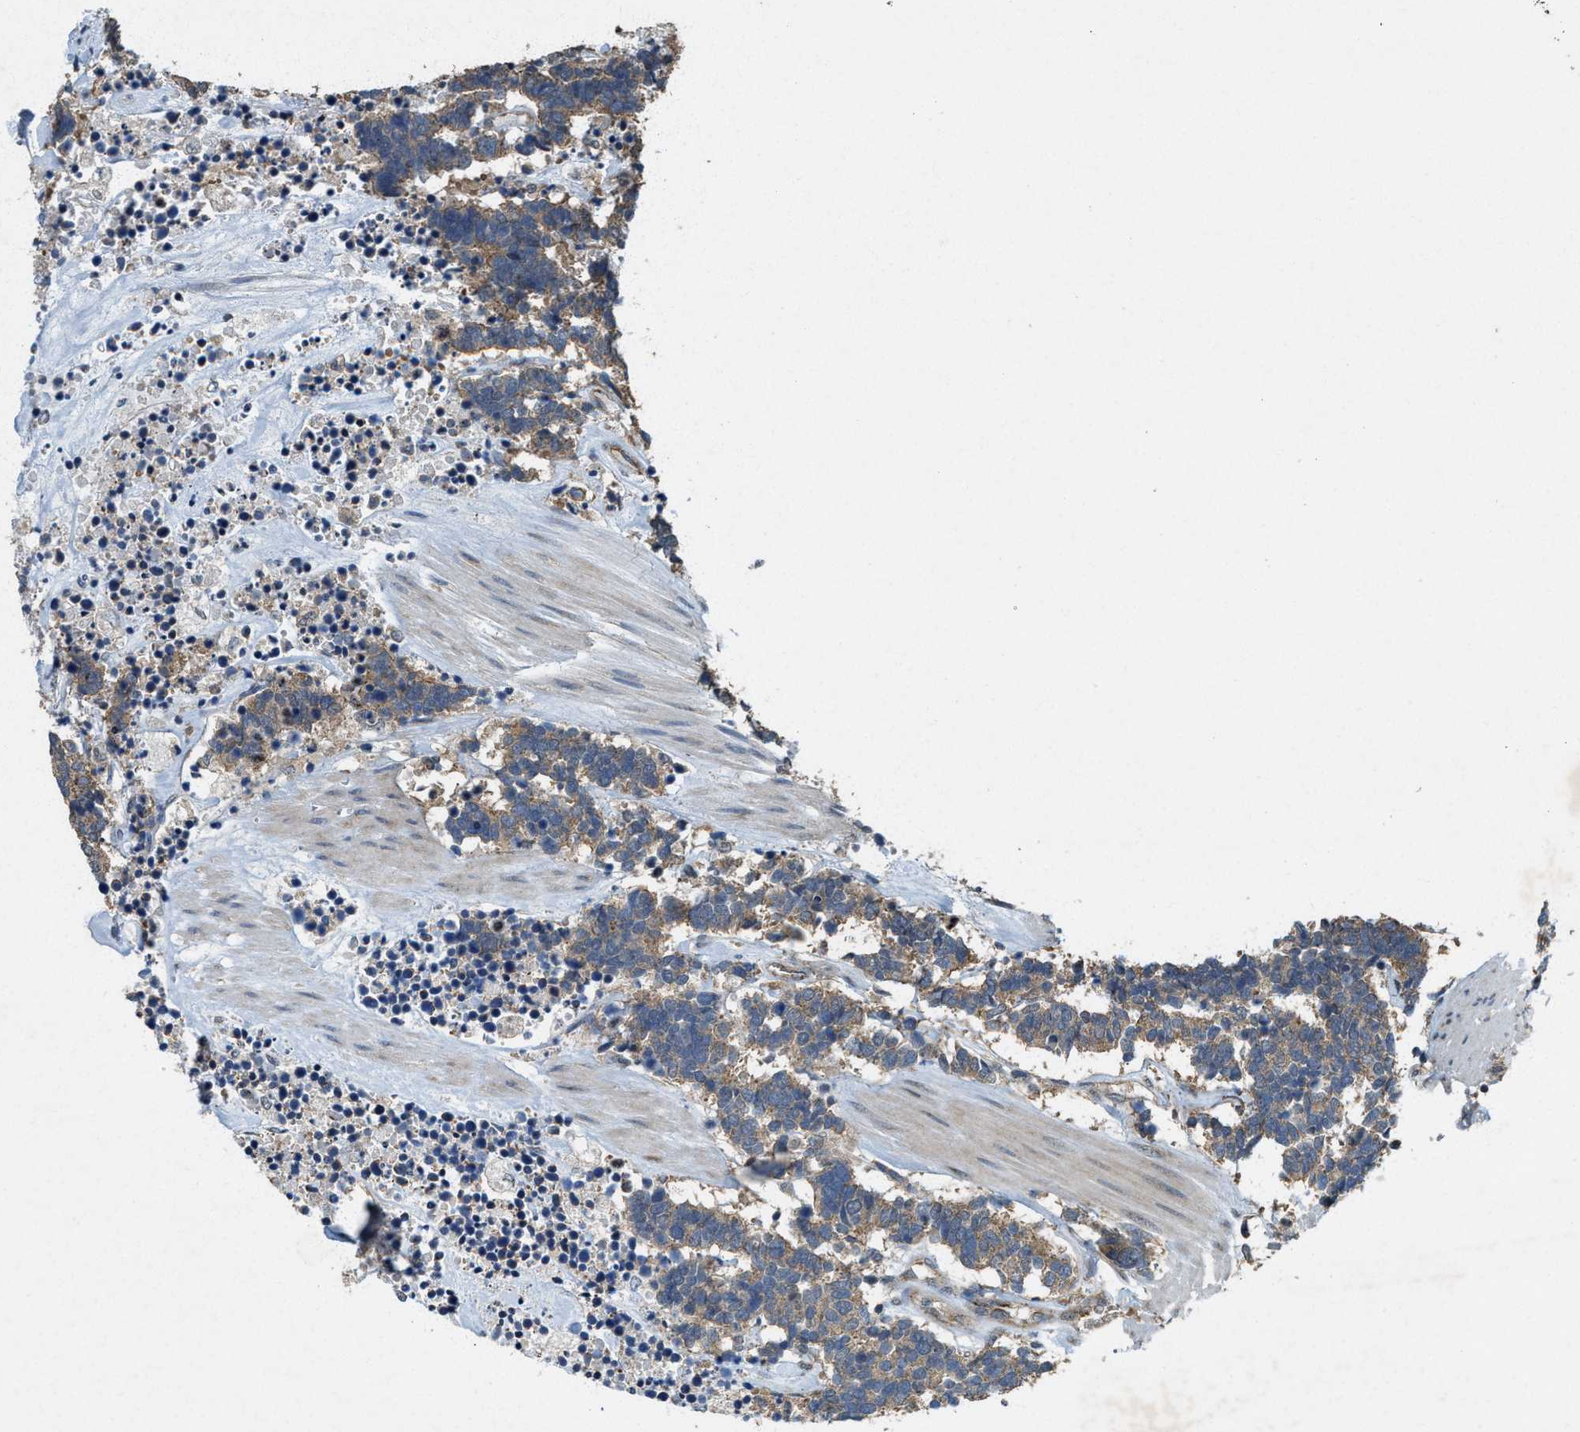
{"staining": {"intensity": "moderate", "quantity": ">75%", "location": "cytoplasmic/membranous"}, "tissue": "carcinoid", "cell_type": "Tumor cells", "image_type": "cancer", "snomed": [{"axis": "morphology", "description": "Carcinoma, NOS"}, {"axis": "morphology", "description": "Carcinoid, malignant, NOS"}, {"axis": "topography", "description": "Urinary bladder"}], "caption": "Protein staining of carcinoid tissue displays moderate cytoplasmic/membranous positivity in approximately >75% of tumor cells.", "gene": "ARHGEF5", "patient": {"sex": "male", "age": 57}}